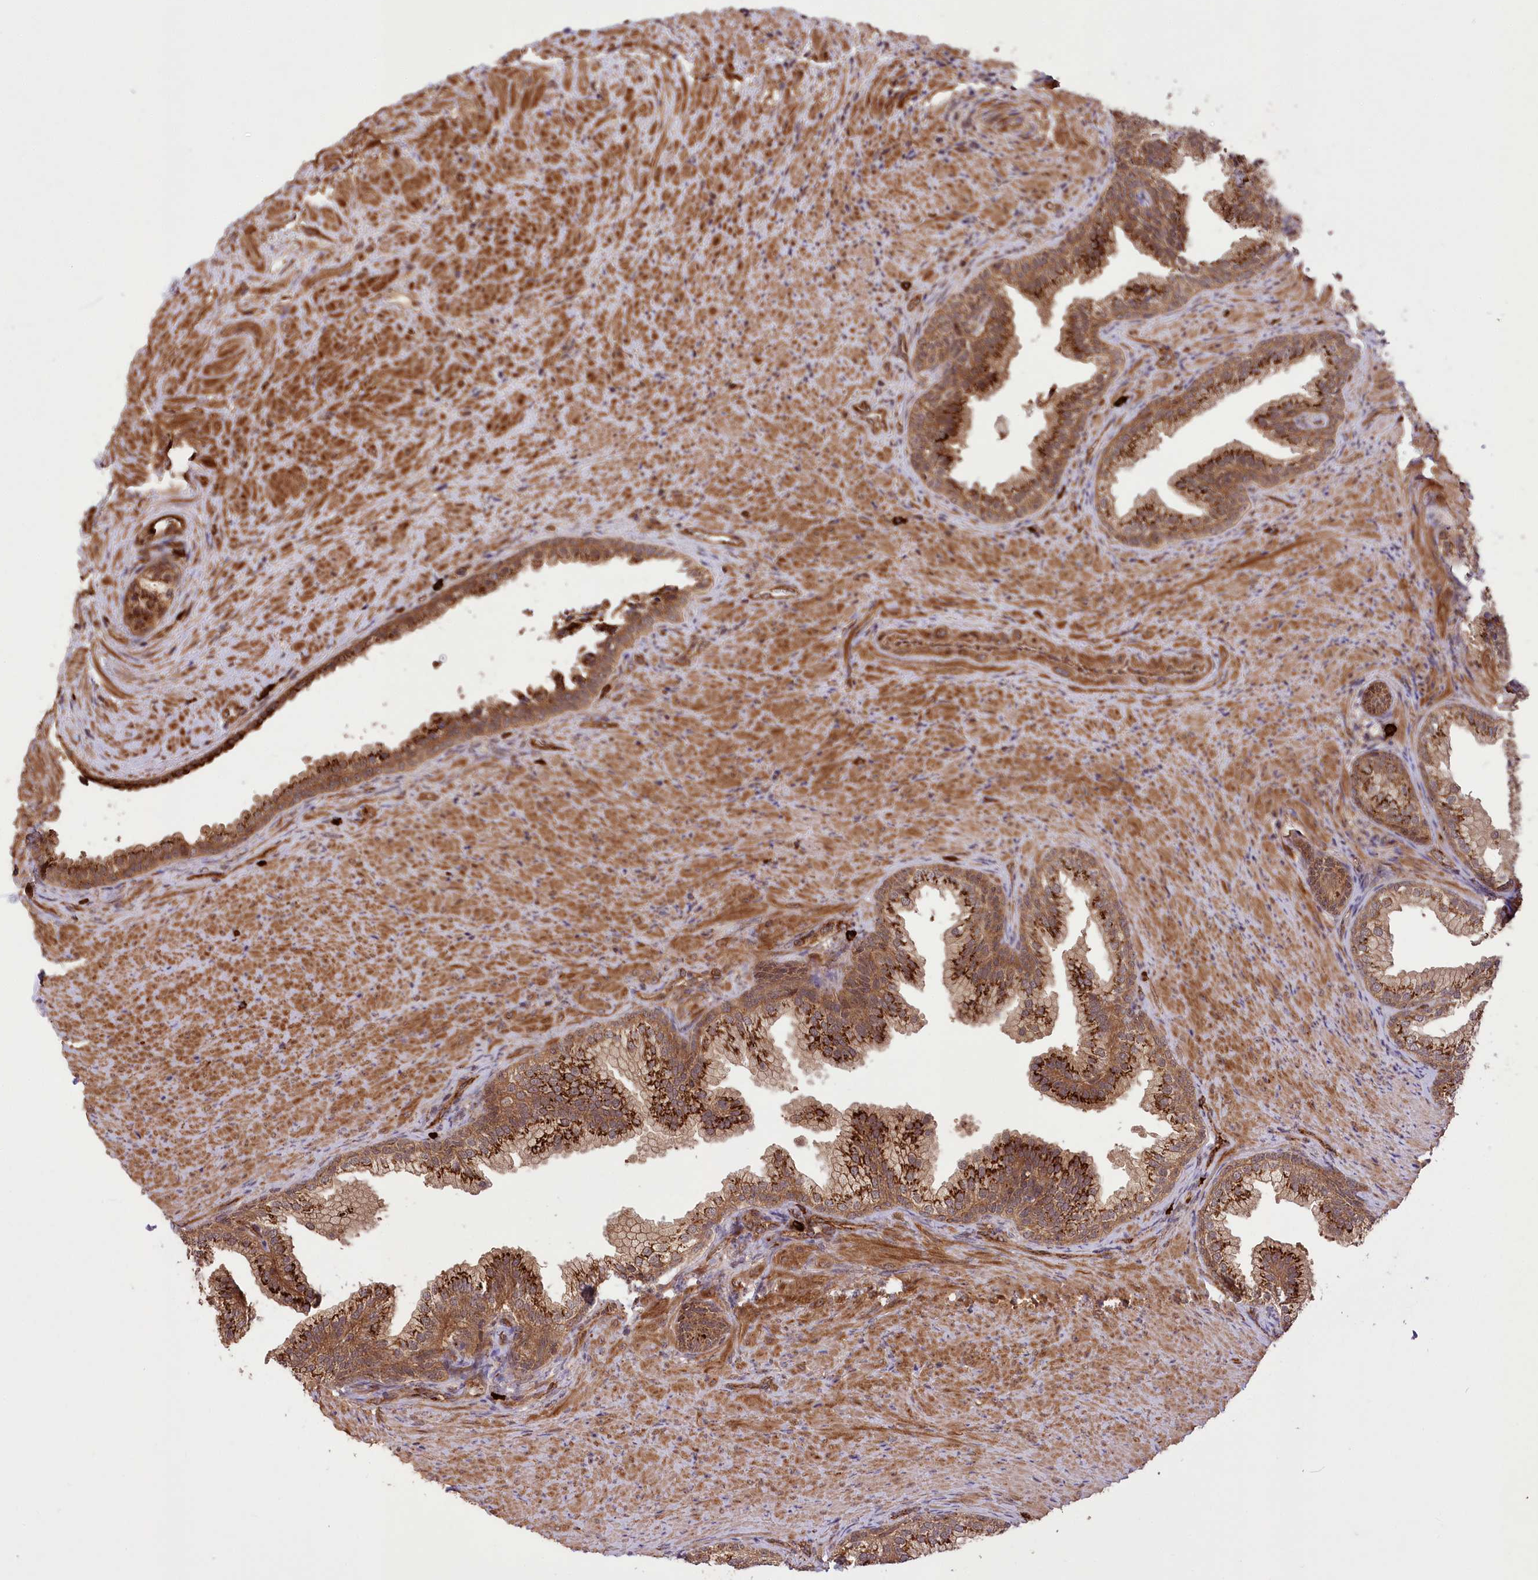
{"staining": {"intensity": "strong", "quantity": ">75%", "location": "cytoplasmic/membranous"}, "tissue": "prostate", "cell_type": "Glandular cells", "image_type": "normal", "snomed": [{"axis": "morphology", "description": "Normal tissue, NOS"}, {"axis": "topography", "description": "Prostate"}], "caption": "This histopathology image shows immunohistochemistry (IHC) staining of unremarkable human prostate, with high strong cytoplasmic/membranous positivity in approximately >75% of glandular cells.", "gene": "CARD19", "patient": {"sex": "male", "age": 76}}